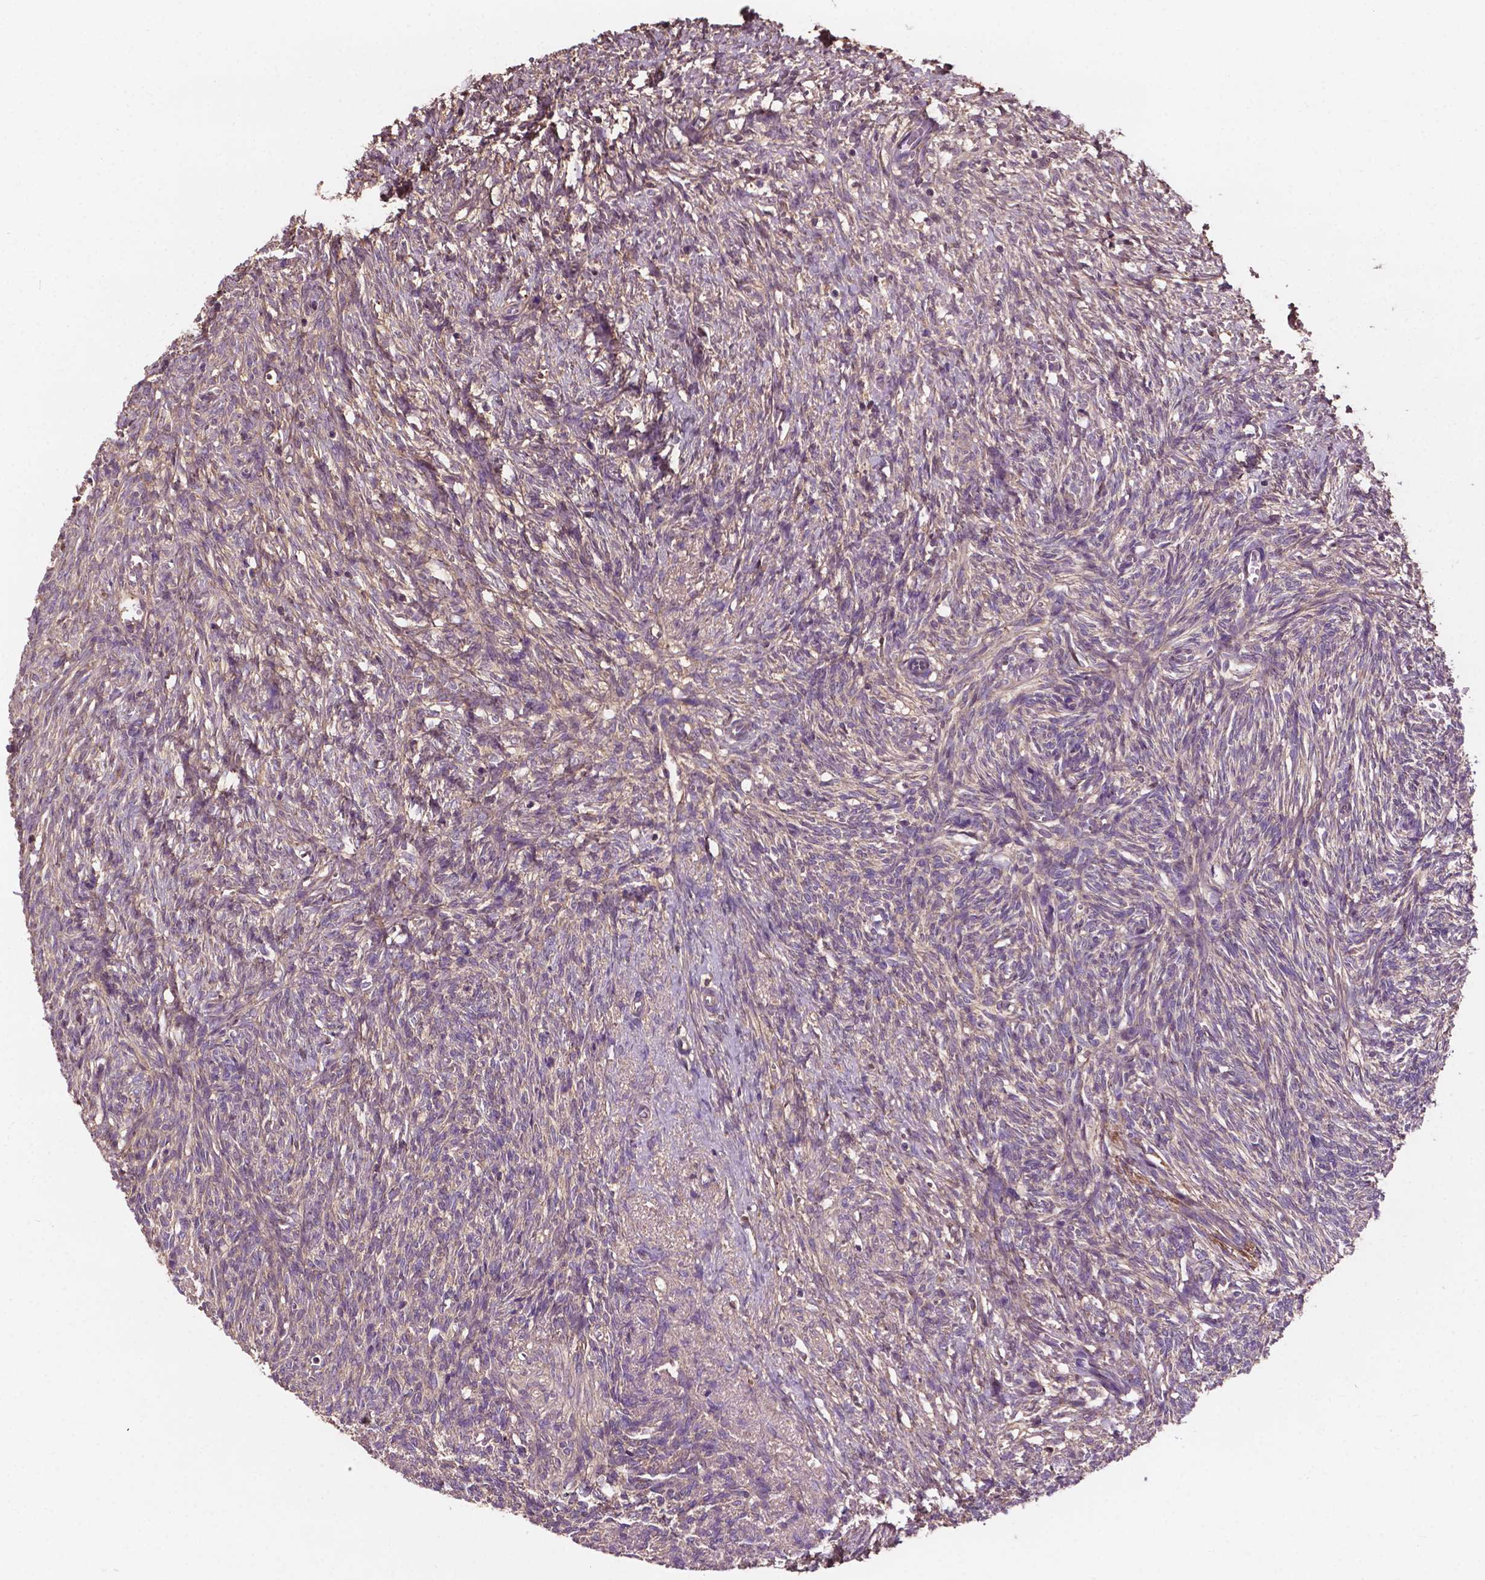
{"staining": {"intensity": "weak", "quantity": "25%-75%", "location": "cytoplasmic/membranous"}, "tissue": "ovary", "cell_type": "Ovarian stroma cells", "image_type": "normal", "snomed": [{"axis": "morphology", "description": "Normal tissue, NOS"}, {"axis": "topography", "description": "Ovary"}], "caption": "IHC micrograph of benign human ovary stained for a protein (brown), which exhibits low levels of weak cytoplasmic/membranous staining in about 25%-75% of ovarian stroma cells.", "gene": "GJA9", "patient": {"sex": "female", "age": 46}}